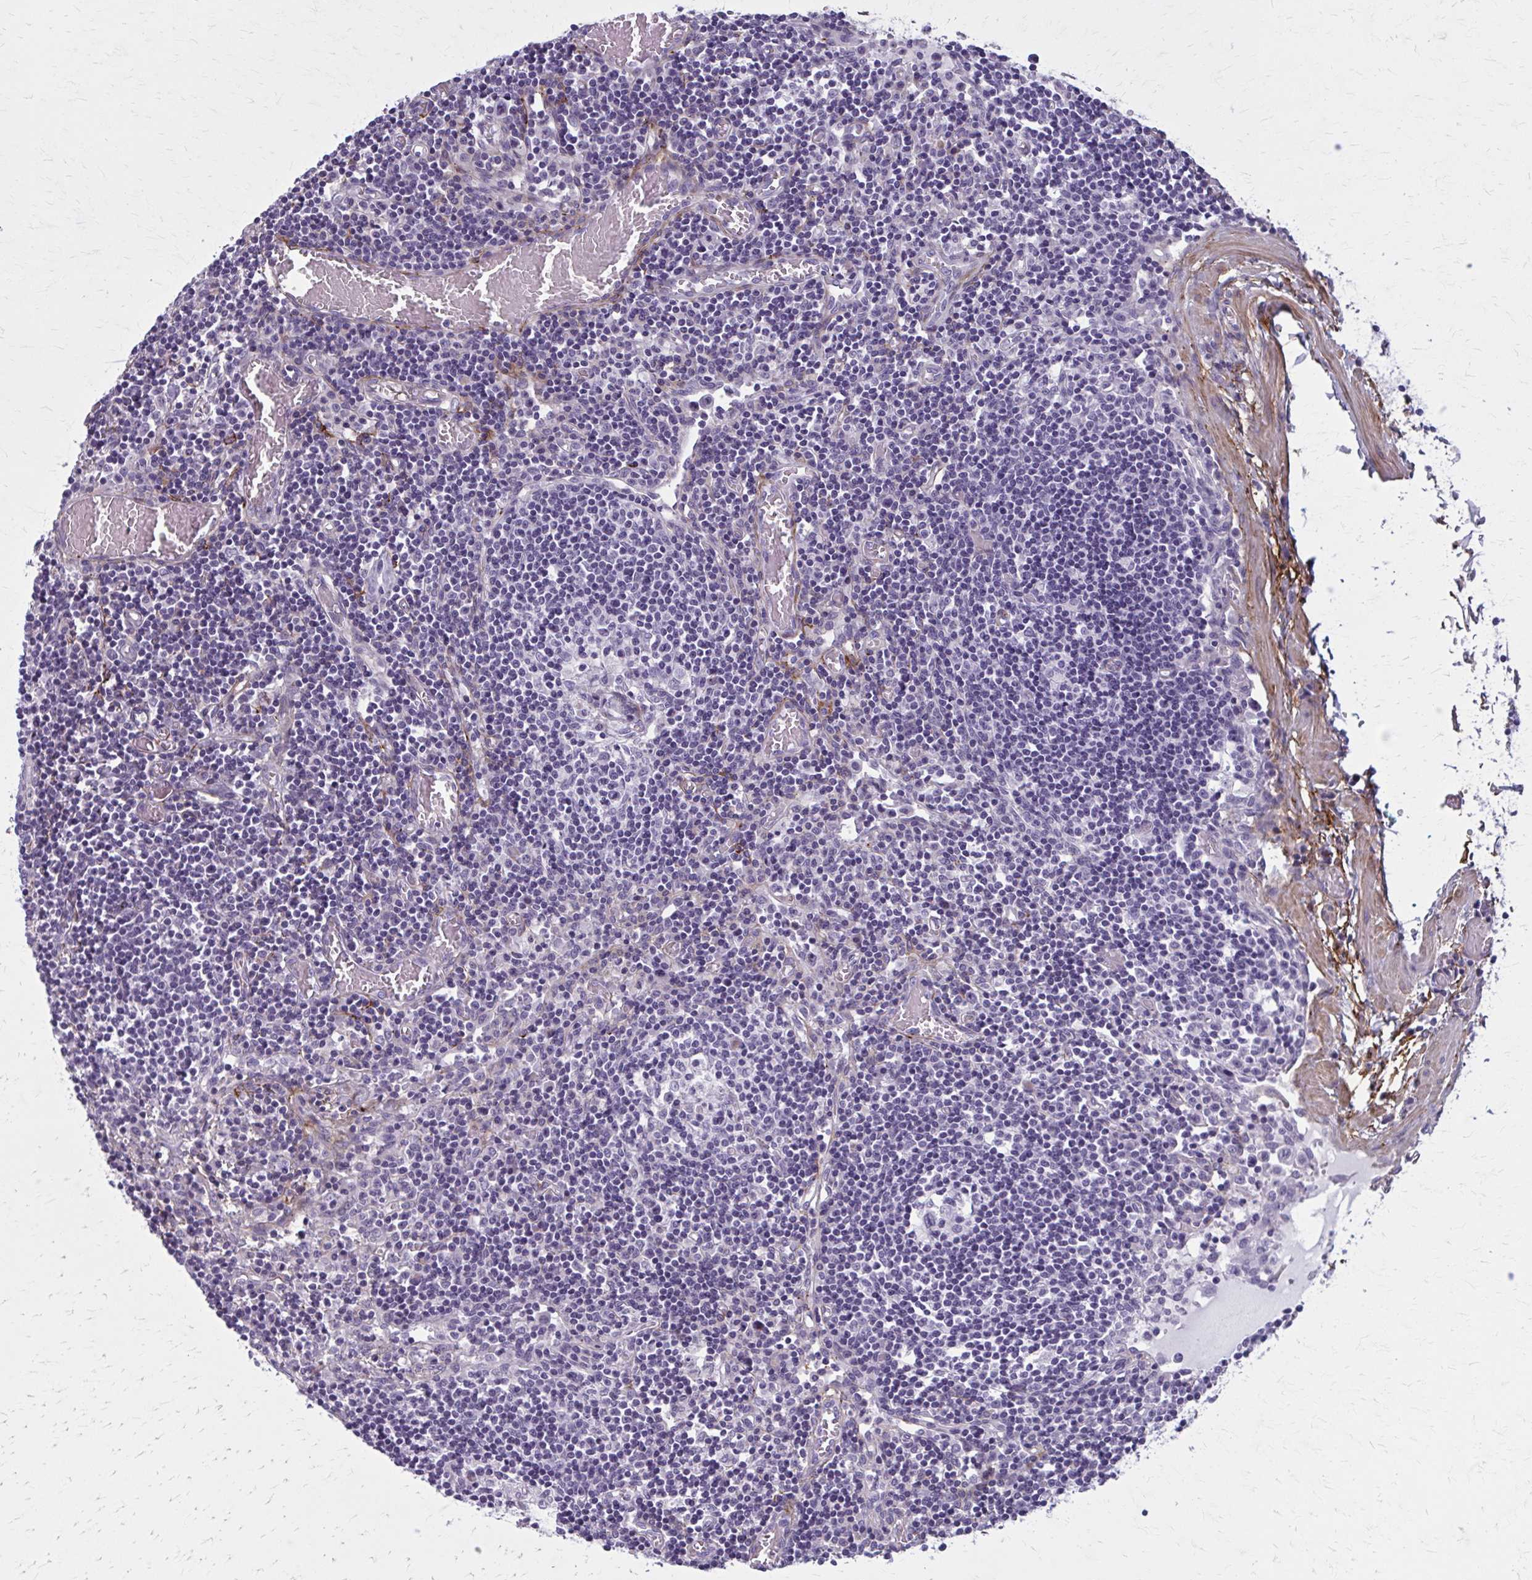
{"staining": {"intensity": "negative", "quantity": "none", "location": "none"}, "tissue": "lymph node", "cell_type": "Germinal center cells", "image_type": "normal", "snomed": [{"axis": "morphology", "description": "Normal tissue, NOS"}, {"axis": "topography", "description": "Lymph node"}], "caption": "DAB (3,3'-diaminobenzidine) immunohistochemical staining of unremarkable human lymph node exhibits no significant expression in germinal center cells. (IHC, brightfield microscopy, high magnification).", "gene": "AKAP12", "patient": {"sex": "male", "age": 66}}